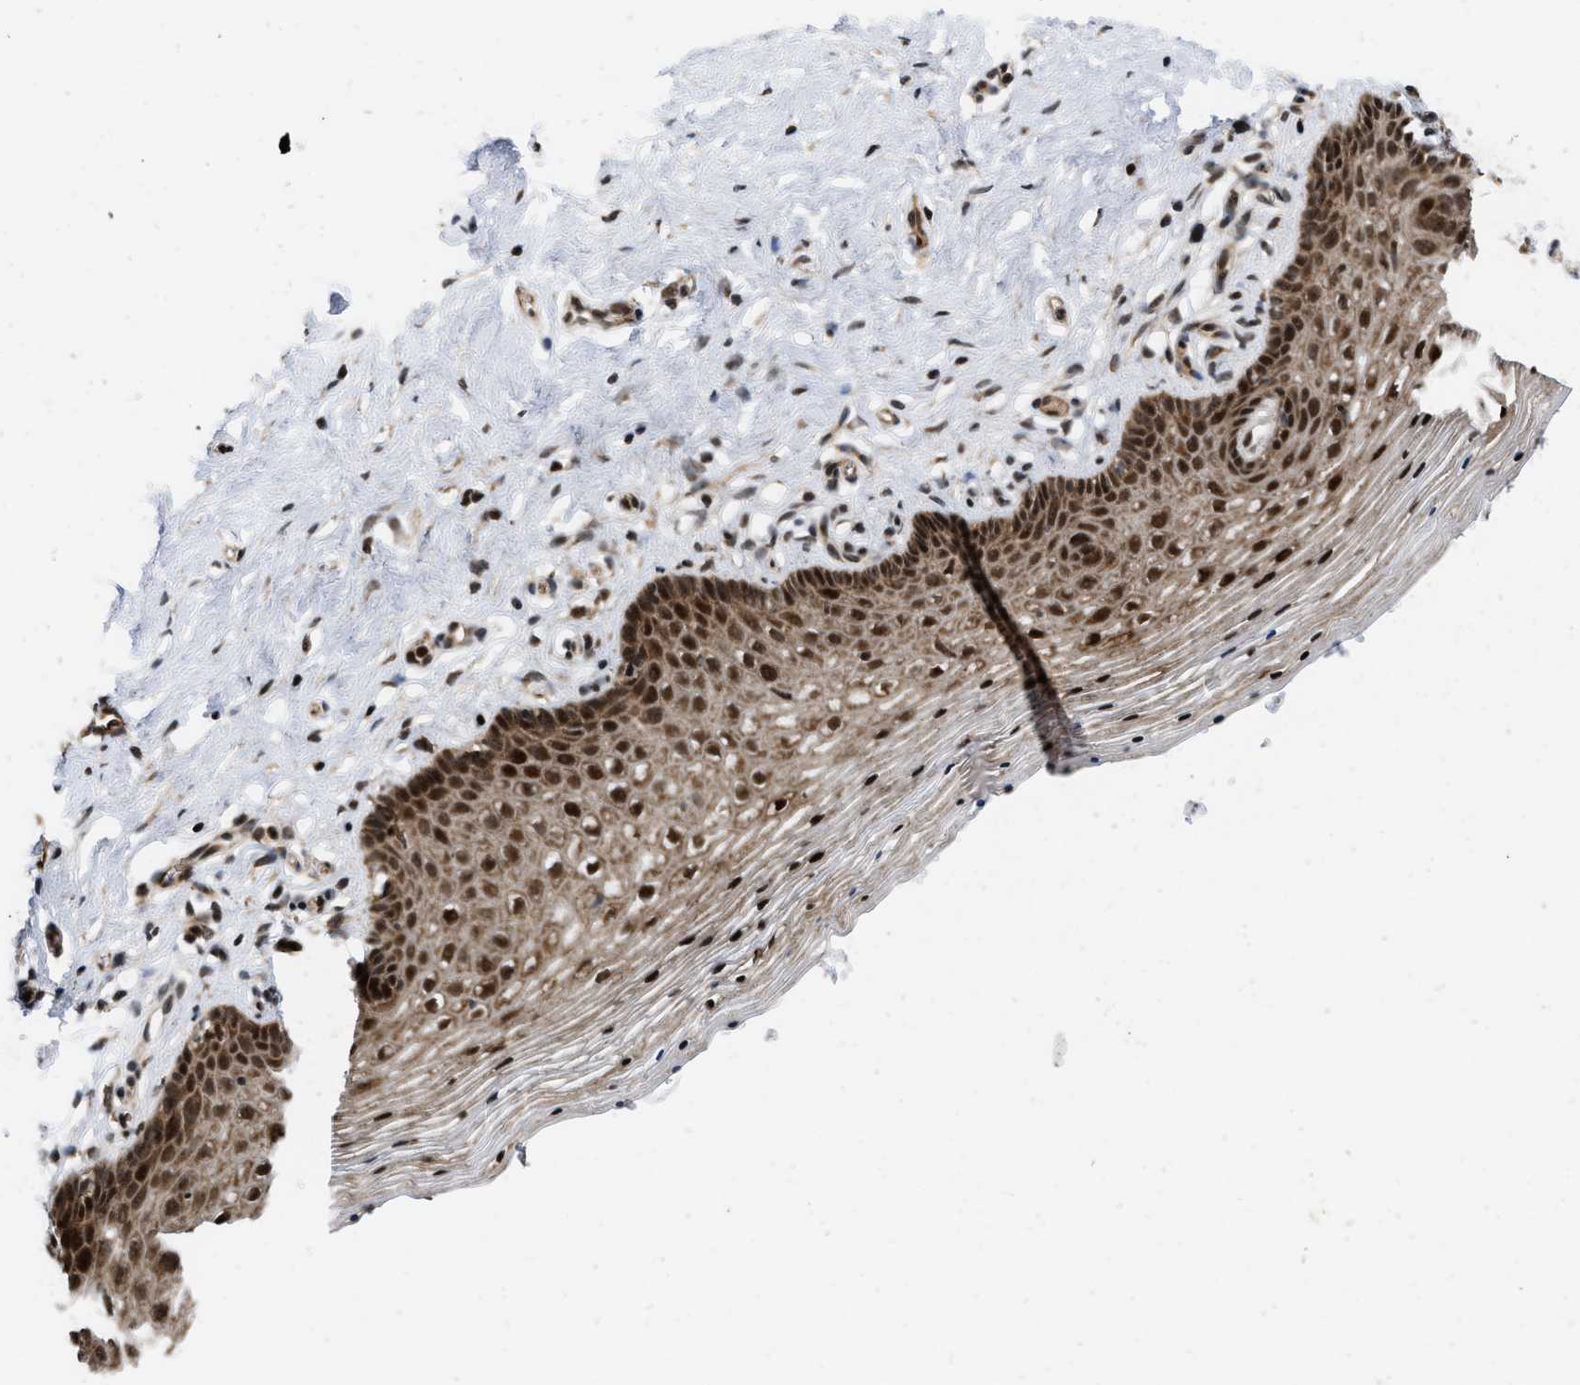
{"staining": {"intensity": "strong", "quantity": ">75%", "location": "nuclear"}, "tissue": "vagina", "cell_type": "Squamous epithelial cells", "image_type": "normal", "snomed": [{"axis": "morphology", "description": "Normal tissue, NOS"}, {"axis": "topography", "description": "Vagina"}], "caption": "Immunohistochemical staining of benign human vagina shows strong nuclear protein positivity in about >75% of squamous epithelial cells.", "gene": "ANKRD11", "patient": {"sex": "female", "age": 32}}